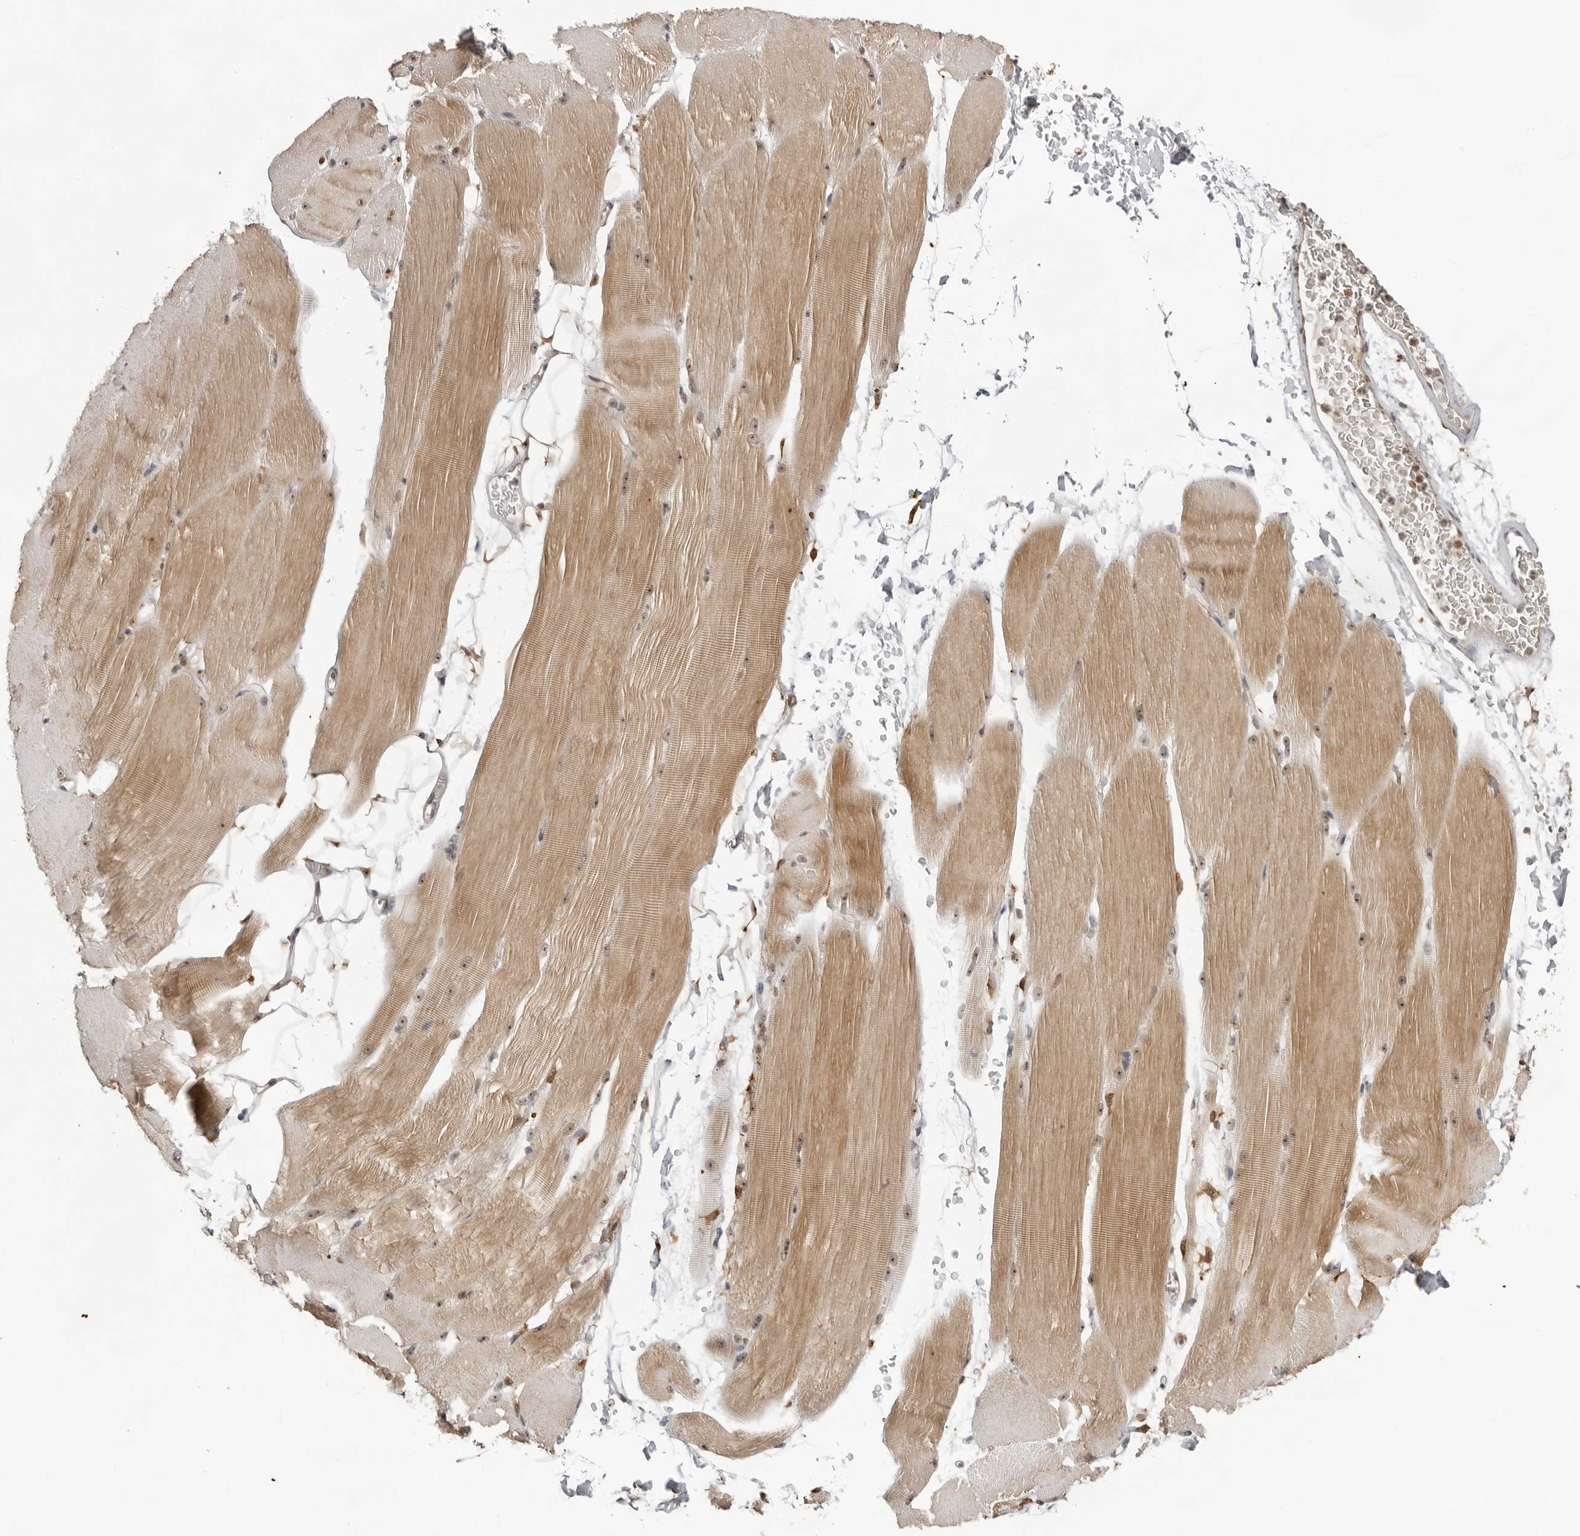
{"staining": {"intensity": "moderate", "quantity": "25%-75%", "location": "cytoplasmic/membranous,nuclear"}, "tissue": "skeletal muscle", "cell_type": "Myocytes", "image_type": "normal", "snomed": [{"axis": "morphology", "description": "Normal tissue, NOS"}, {"axis": "topography", "description": "Skeletal muscle"}, {"axis": "topography", "description": "Parathyroid gland"}], "caption": "Protein staining by immunohistochemistry (IHC) exhibits moderate cytoplasmic/membranous,nuclear expression in about 25%-75% of myocytes in unremarkable skeletal muscle.", "gene": "EXOSC10", "patient": {"sex": "female", "age": 37}}